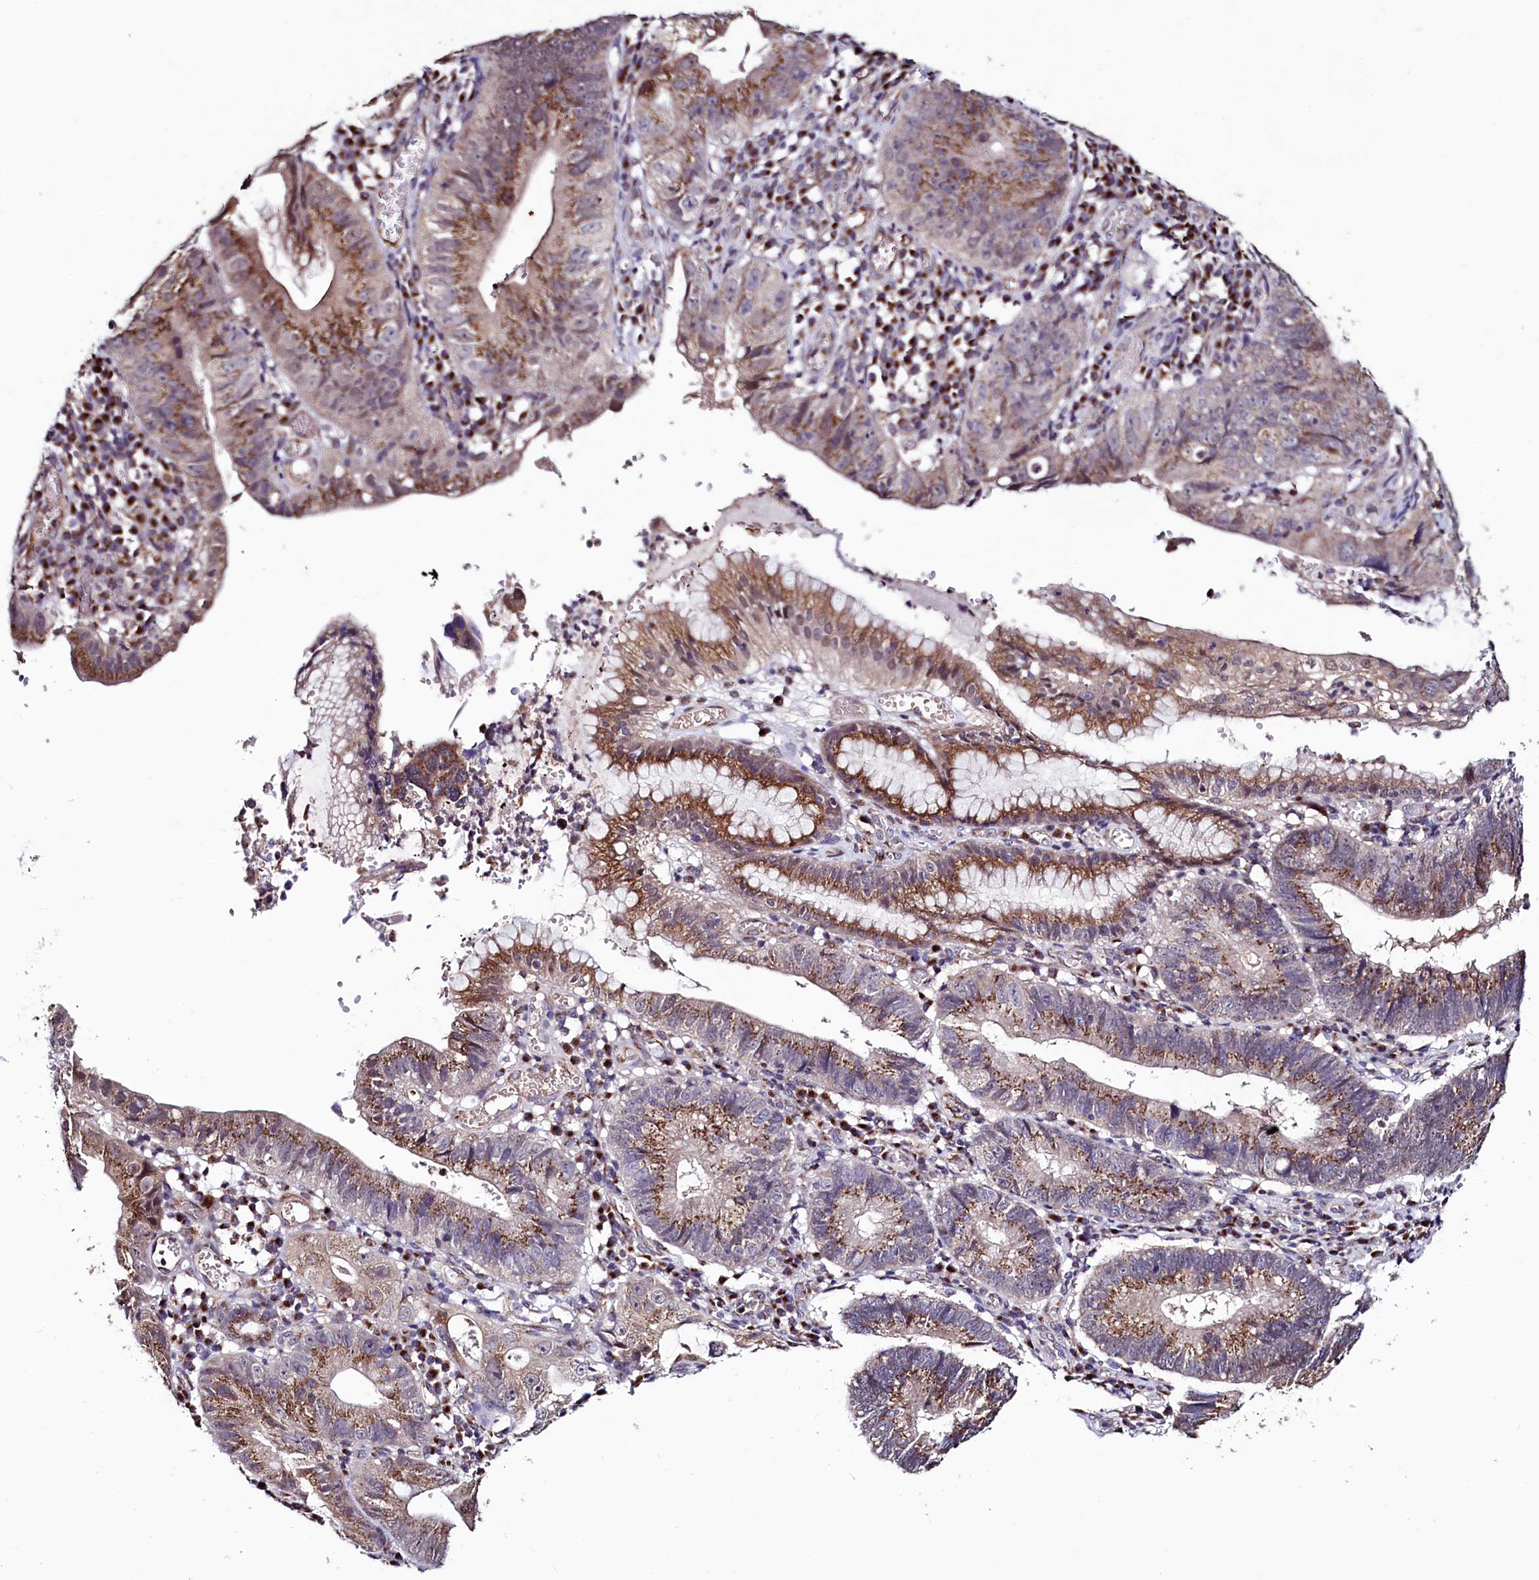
{"staining": {"intensity": "moderate", "quantity": ">75%", "location": "cytoplasmic/membranous"}, "tissue": "stomach cancer", "cell_type": "Tumor cells", "image_type": "cancer", "snomed": [{"axis": "morphology", "description": "Adenocarcinoma, NOS"}, {"axis": "topography", "description": "Stomach"}], "caption": "High-power microscopy captured an immunohistochemistry (IHC) micrograph of stomach cancer, revealing moderate cytoplasmic/membranous staining in about >75% of tumor cells.", "gene": "SEC24C", "patient": {"sex": "male", "age": 59}}